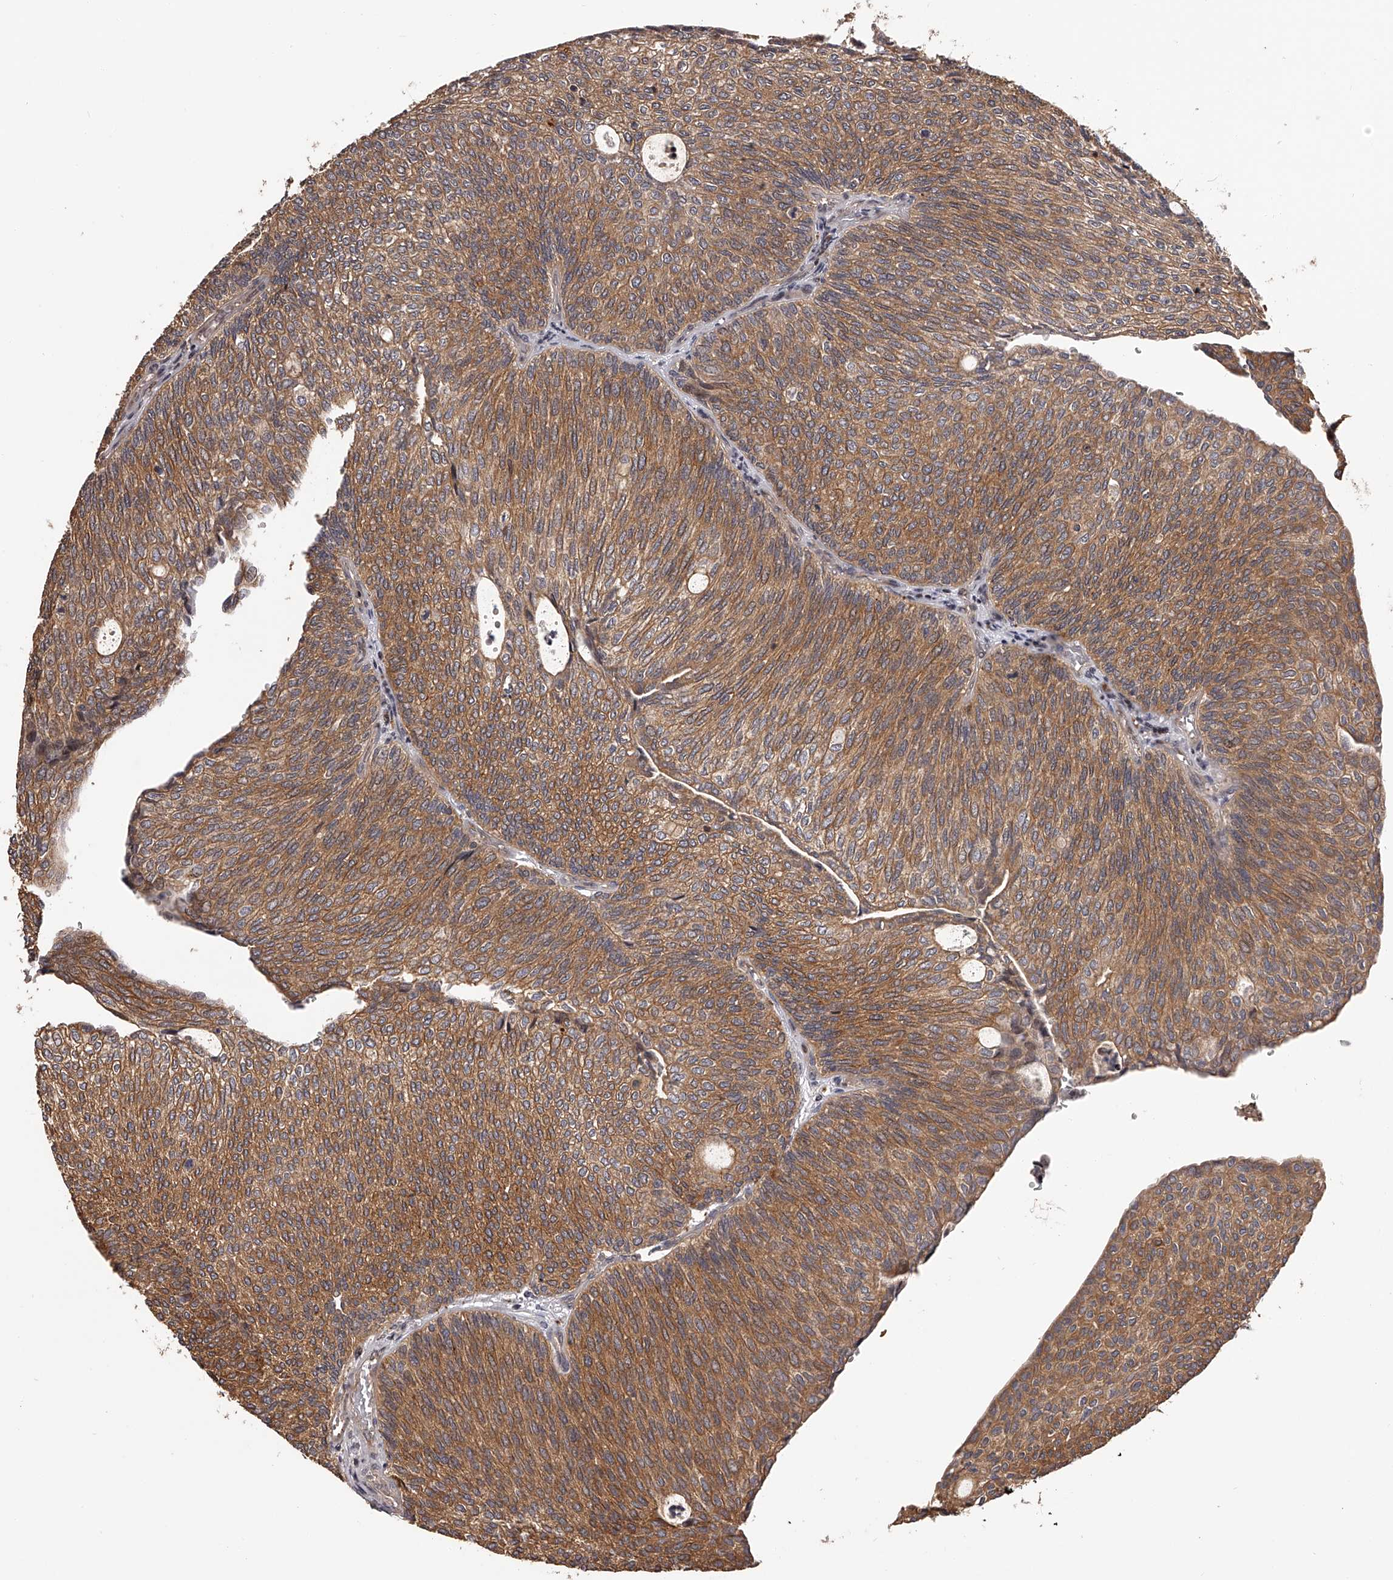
{"staining": {"intensity": "moderate", "quantity": ">75%", "location": "cytoplasmic/membranous"}, "tissue": "urothelial cancer", "cell_type": "Tumor cells", "image_type": "cancer", "snomed": [{"axis": "morphology", "description": "Urothelial carcinoma, Low grade"}, {"axis": "topography", "description": "Urinary bladder"}], "caption": "This histopathology image displays immunohistochemistry (IHC) staining of human low-grade urothelial carcinoma, with medium moderate cytoplasmic/membranous positivity in approximately >75% of tumor cells.", "gene": "PFDN2", "patient": {"sex": "female", "age": 79}}